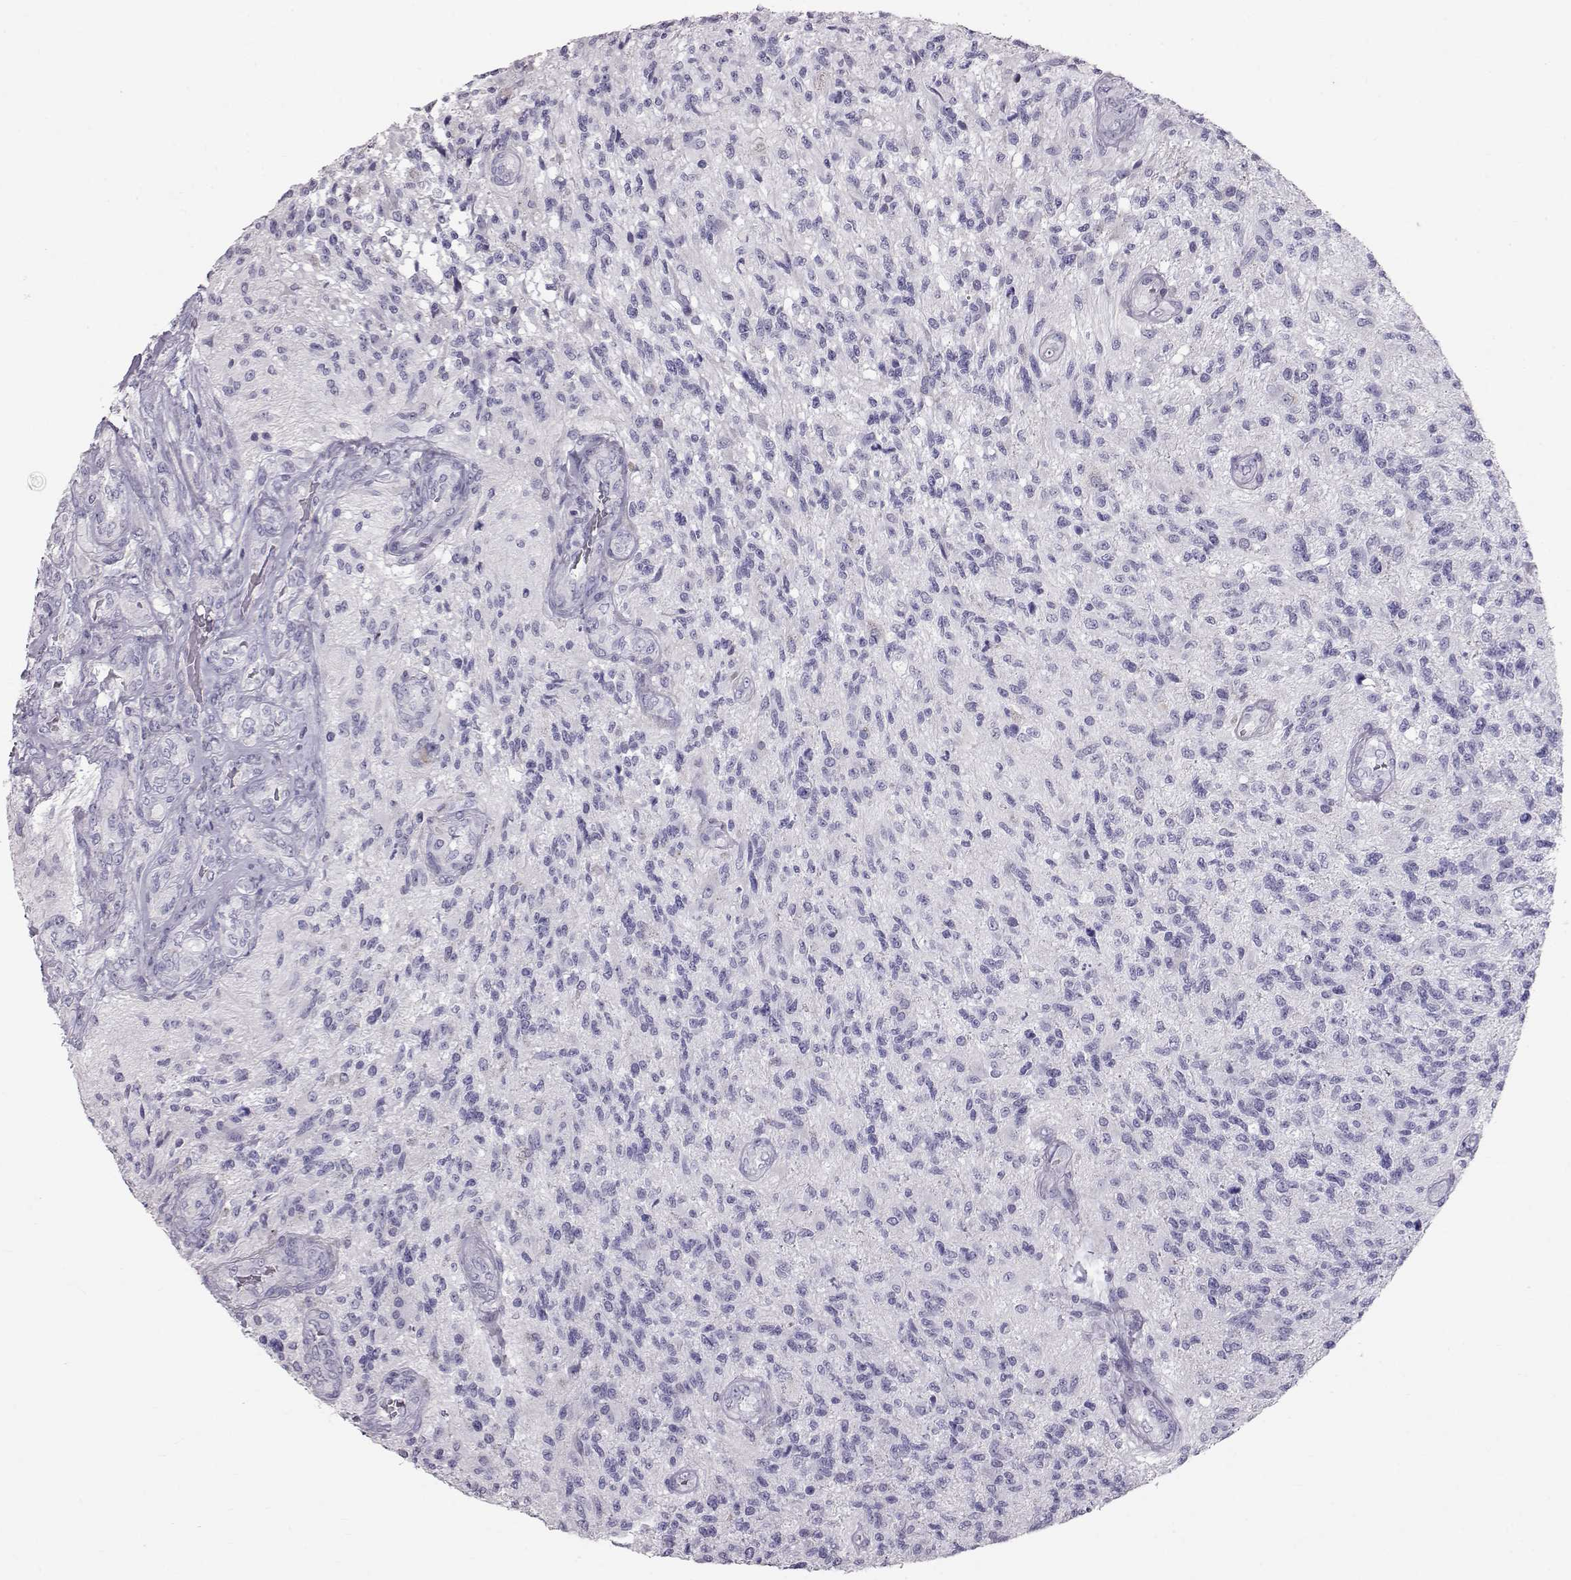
{"staining": {"intensity": "negative", "quantity": "none", "location": "none"}, "tissue": "glioma", "cell_type": "Tumor cells", "image_type": "cancer", "snomed": [{"axis": "morphology", "description": "Glioma, malignant, High grade"}, {"axis": "topography", "description": "Brain"}], "caption": "IHC photomicrograph of neoplastic tissue: high-grade glioma (malignant) stained with DAB exhibits no significant protein staining in tumor cells. The staining is performed using DAB brown chromogen with nuclei counter-stained in using hematoxylin.", "gene": "RD3", "patient": {"sex": "male", "age": 56}}